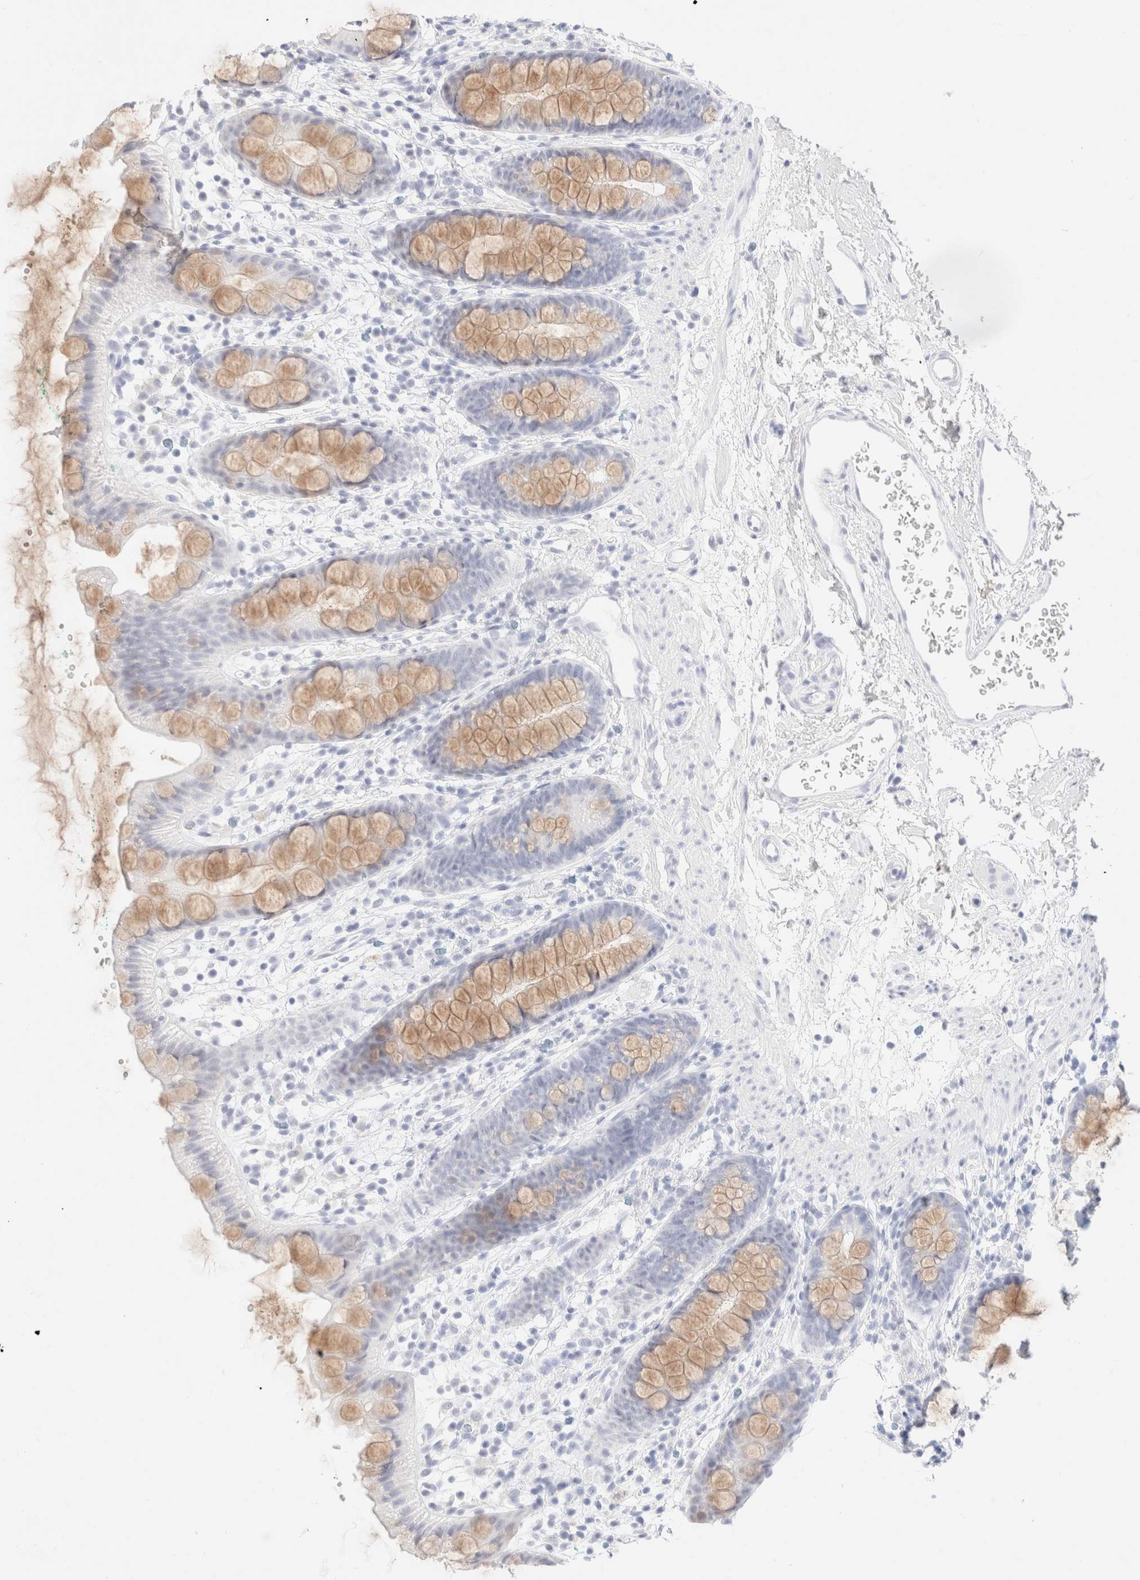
{"staining": {"intensity": "moderate", "quantity": ">75%", "location": "cytoplasmic/membranous"}, "tissue": "rectum", "cell_type": "Glandular cells", "image_type": "normal", "snomed": [{"axis": "morphology", "description": "Normal tissue, NOS"}, {"axis": "topography", "description": "Rectum"}], "caption": "Immunohistochemical staining of benign rectum demonstrates medium levels of moderate cytoplasmic/membranous positivity in about >75% of glandular cells.", "gene": "KRT15", "patient": {"sex": "female", "age": 65}}